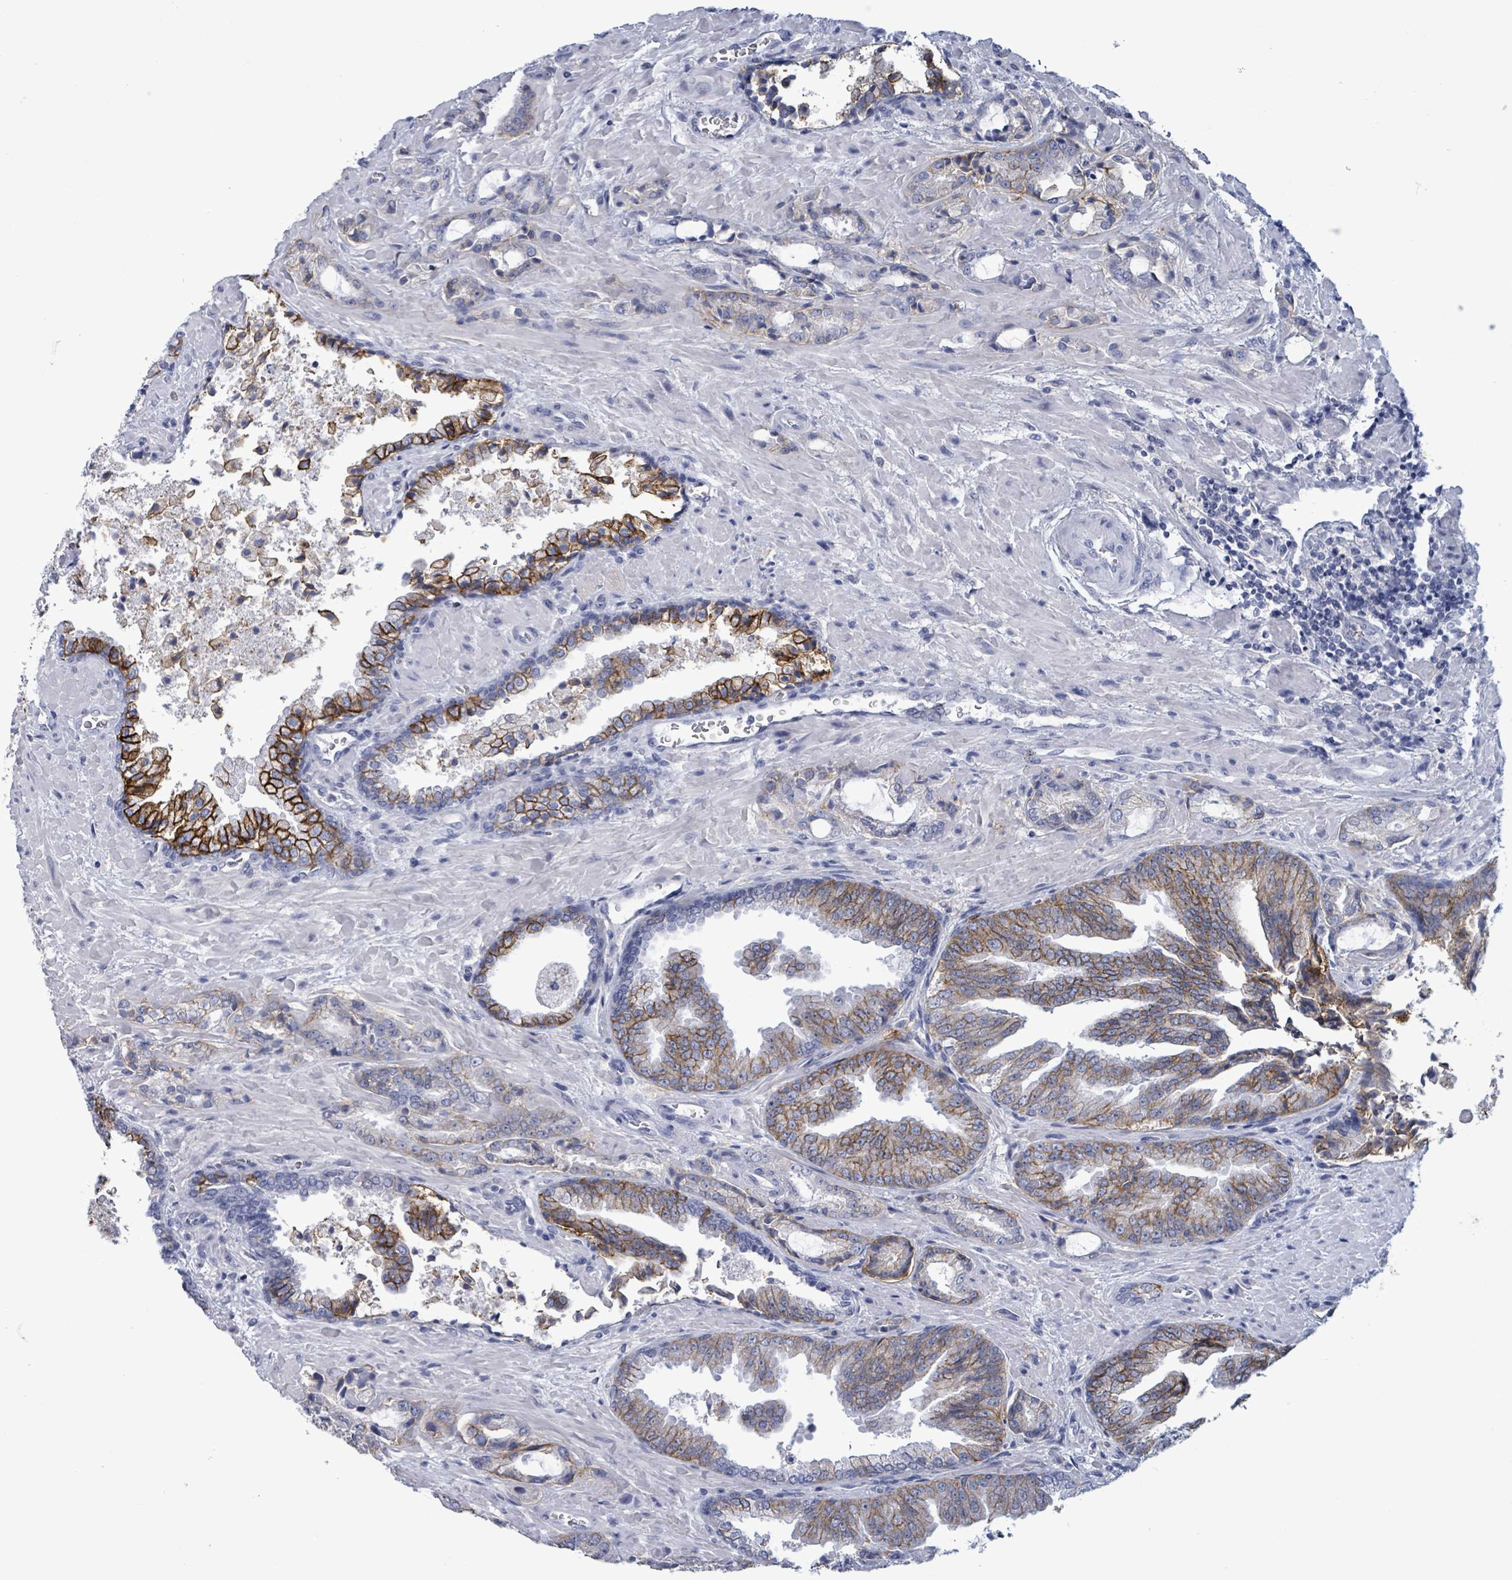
{"staining": {"intensity": "weak", "quantity": "<25%", "location": "cytoplasmic/membranous"}, "tissue": "prostate cancer", "cell_type": "Tumor cells", "image_type": "cancer", "snomed": [{"axis": "morphology", "description": "Adenocarcinoma, High grade"}, {"axis": "topography", "description": "Prostate"}], "caption": "High power microscopy micrograph of an immunohistochemistry (IHC) micrograph of high-grade adenocarcinoma (prostate), revealing no significant staining in tumor cells.", "gene": "BSG", "patient": {"sex": "male", "age": 68}}